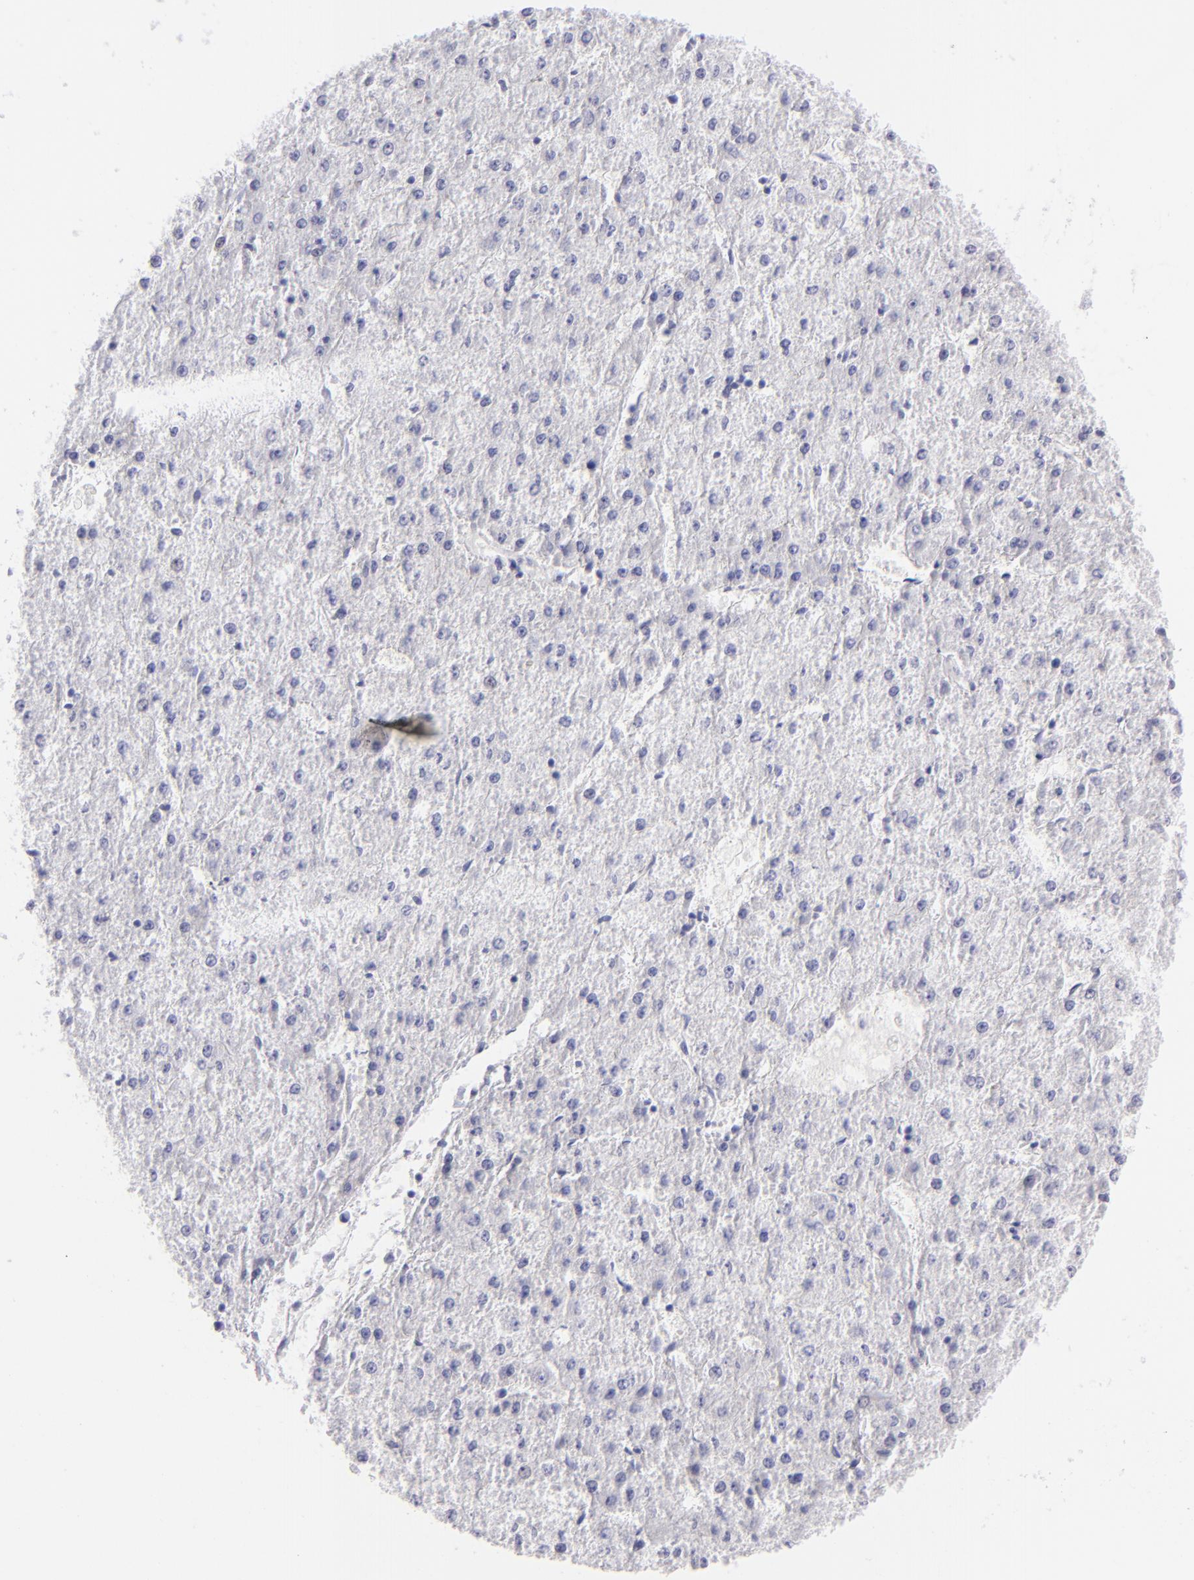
{"staining": {"intensity": "negative", "quantity": "none", "location": "none"}, "tissue": "liver cancer", "cell_type": "Tumor cells", "image_type": "cancer", "snomed": [{"axis": "morphology", "description": "Carcinoma, Hepatocellular, NOS"}, {"axis": "topography", "description": "Liver"}], "caption": "Immunohistochemical staining of liver hepatocellular carcinoma exhibits no significant positivity in tumor cells.", "gene": "SLC1A3", "patient": {"sex": "female", "age": 52}}